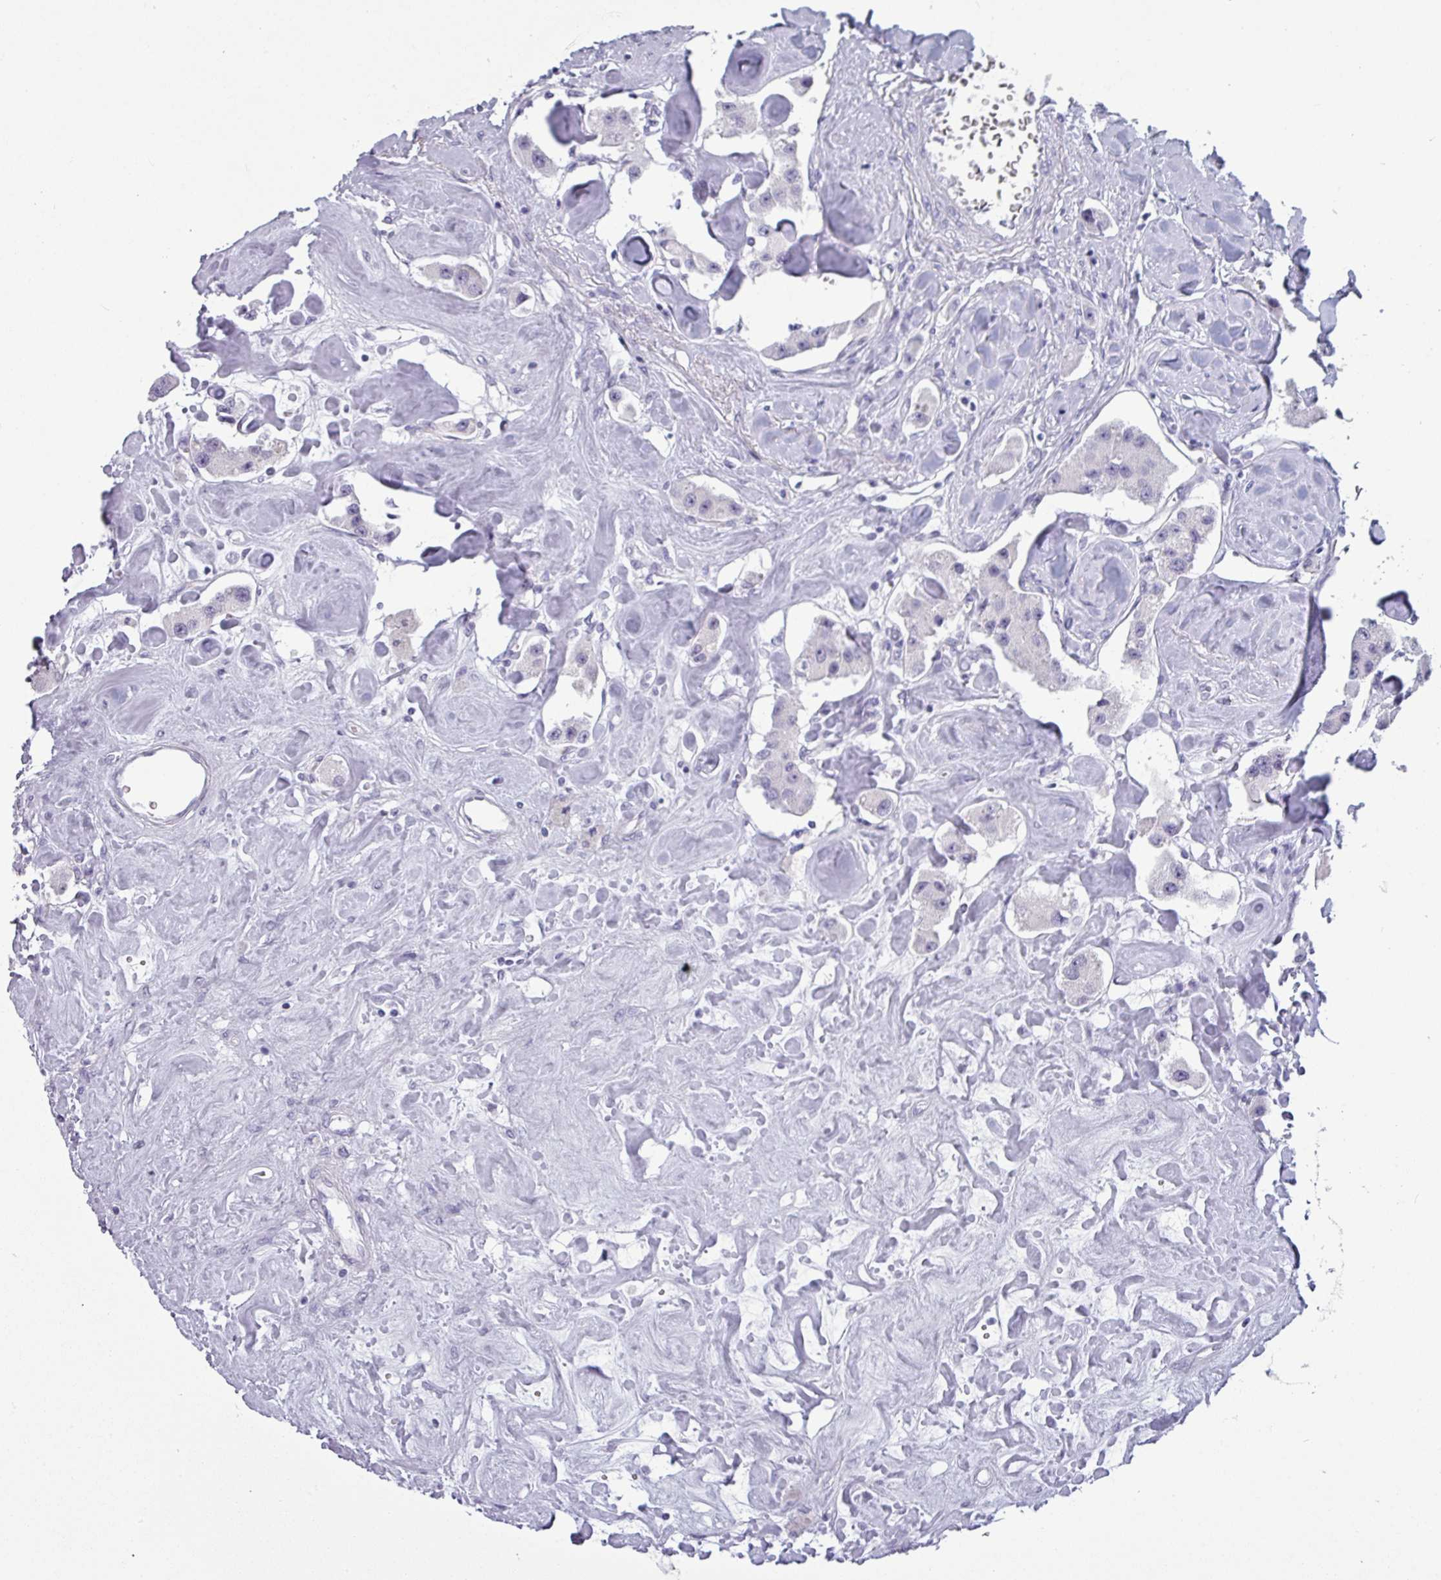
{"staining": {"intensity": "negative", "quantity": "none", "location": "none"}, "tissue": "carcinoid", "cell_type": "Tumor cells", "image_type": "cancer", "snomed": [{"axis": "morphology", "description": "Carcinoid, malignant, NOS"}, {"axis": "topography", "description": "Pancreas"}], "caption": "This photomicrograph is of carcinoid (malignant) stained with IHC to label a protein in brown with the nuclei are counter-stained blue. There is no expression in tumor cells. (Immunohistochemistry (ihc), brightfield microscopy, high magnification).", "gene": "SLC26A9", "patient": {"sex": "male", "age": 41}}